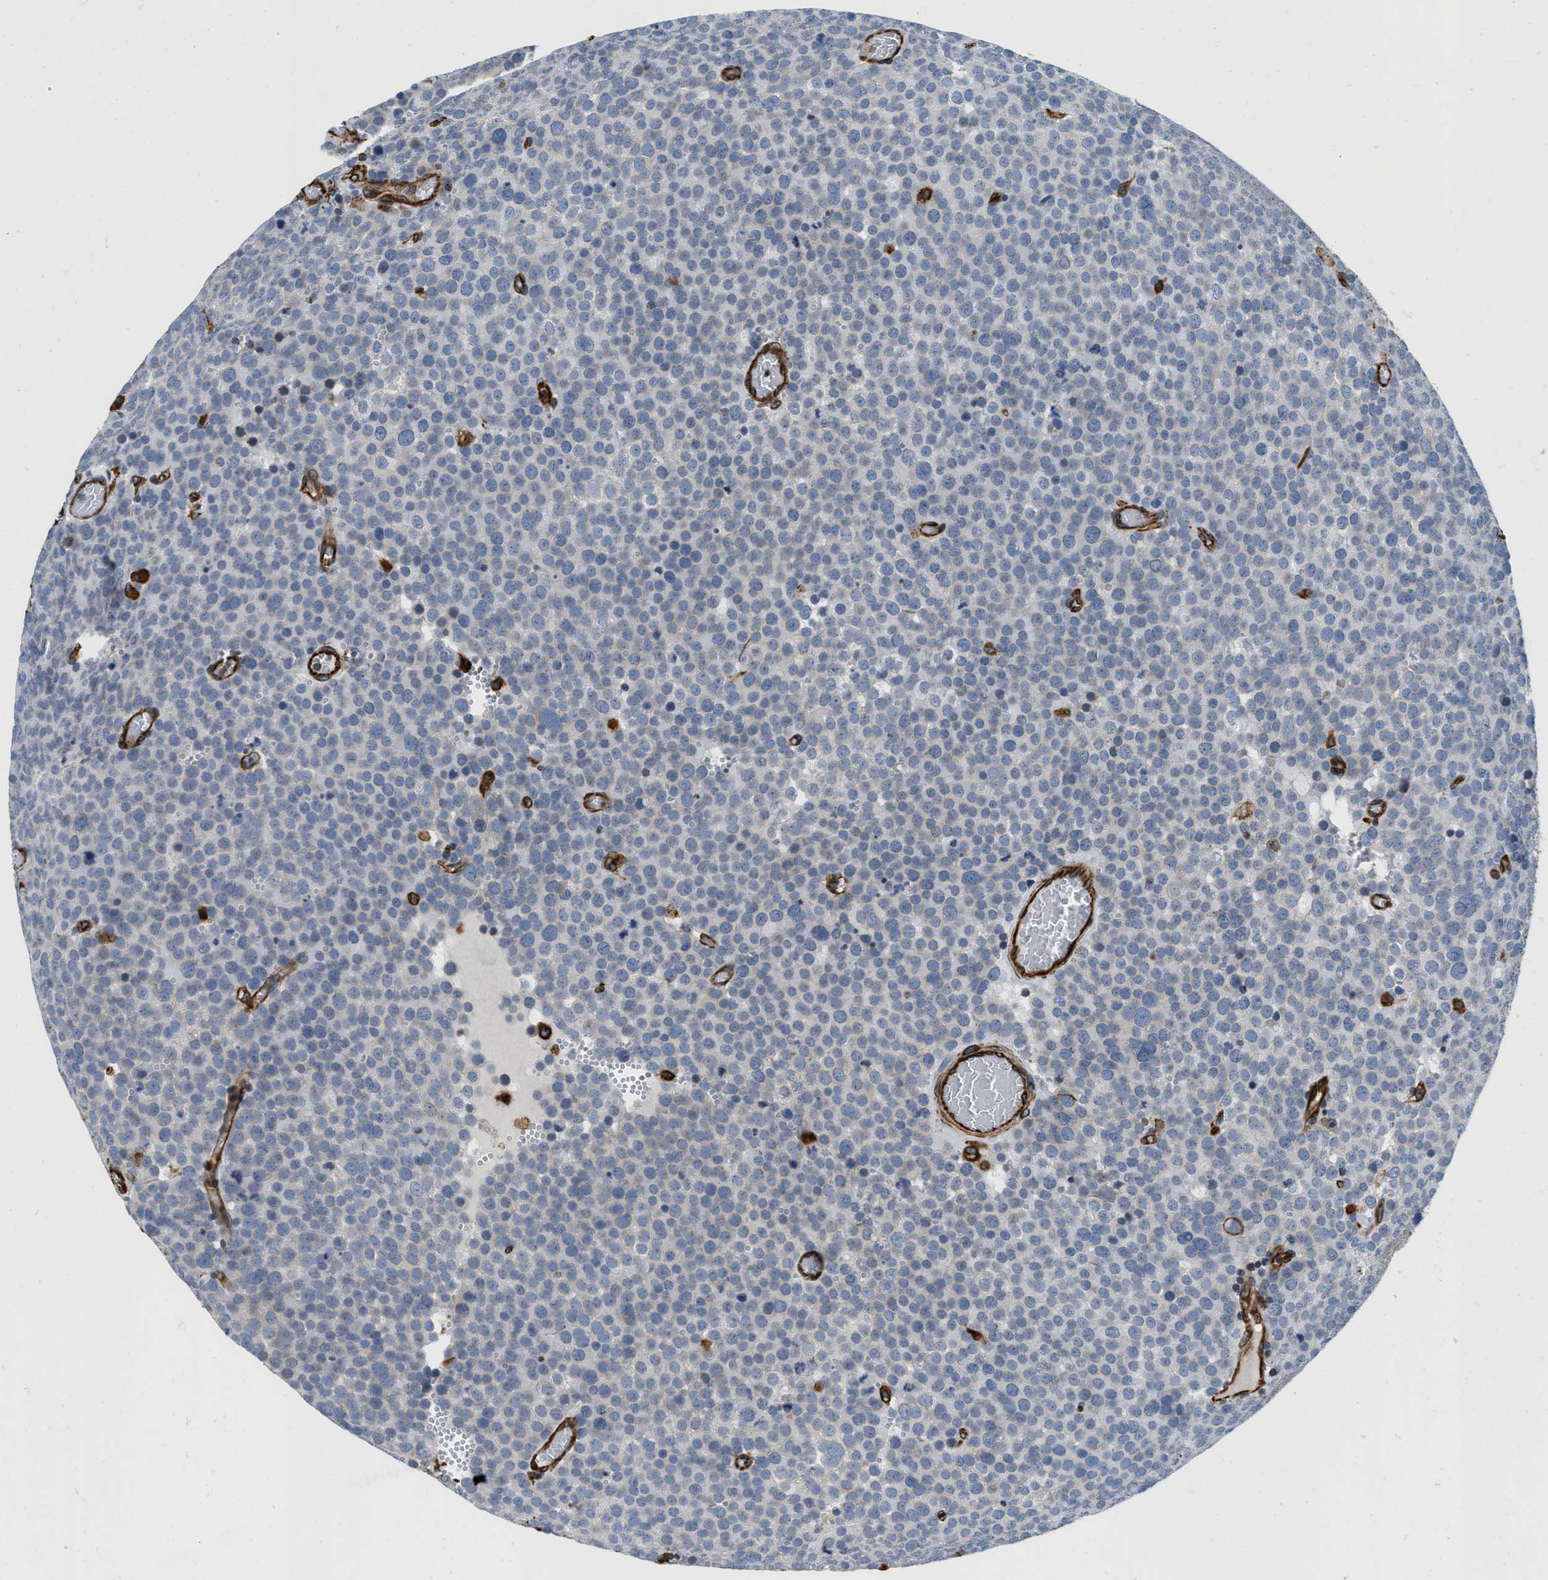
{"staining": {"intensity": "negative", "quantity": "none", "location": "none"}, "tissue": "testis cancer", "cell_type": "Tumor cells", "image_type": "cancer", "snomed": [{"axis": "morphology", "description": "Normal tissue, NOS"}, {"axis": "morphology", "description": "Seminoma, NOS"}, {"axis": "topography", "description": "Testis"}], "caption": "A histopathology image of seminoma (testis) stained for a protein exhibits no brown staining in tumor cells.", "gene": "HSD17B12", "patient": {"sex": "male", "age": 71}}